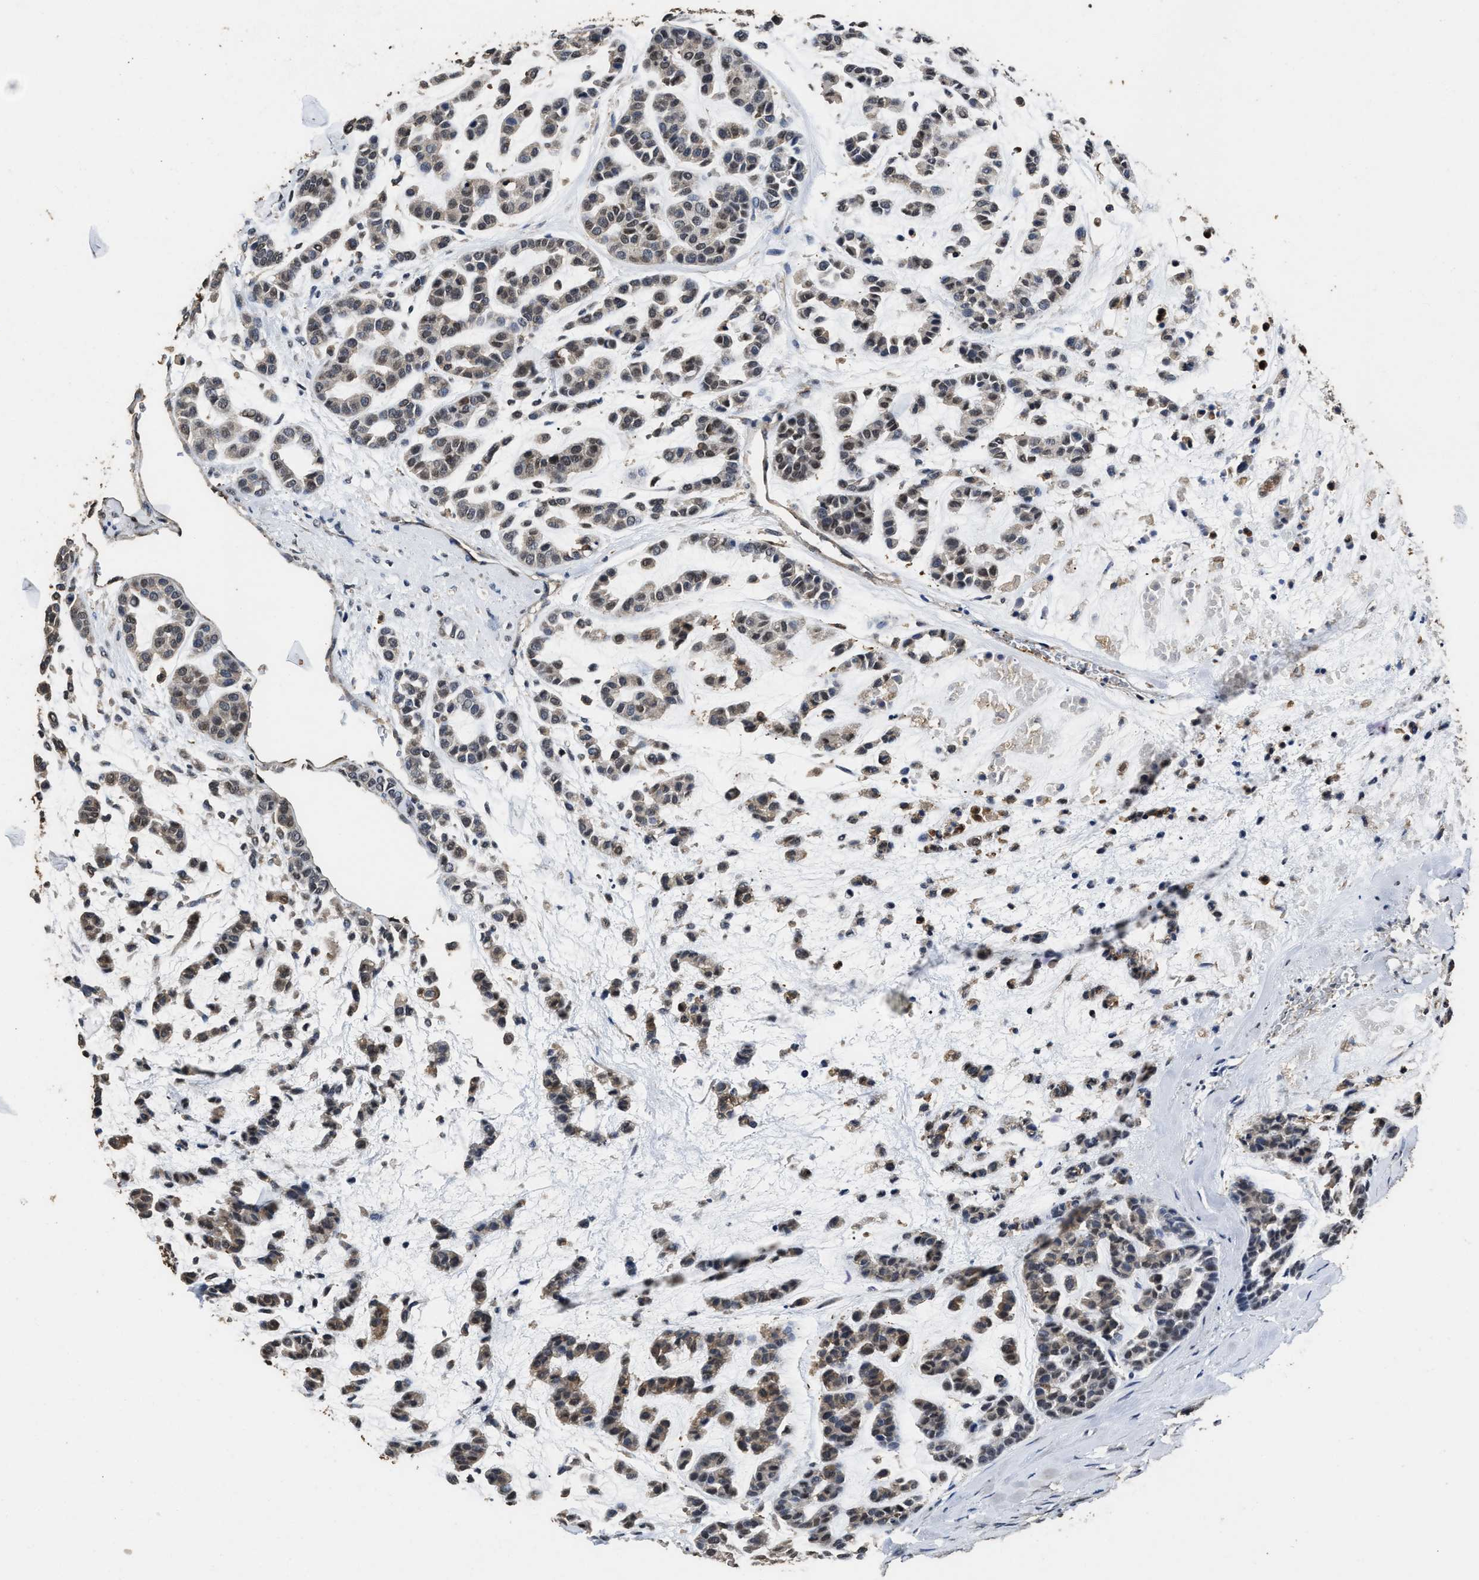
{"staining": {"intensity": "weak", "quantity": ">75%", "location": "cytoplasmic/membranous,nuclear"}, "tissue": "head and neck cancer", "cell_type": "Tumor cells", "image_type": "cancer", "snomed": [{"axis": "morphology", "description": "Adenocarcinoma, NOS"}, {"axis": "morphology", "description": "Adenoma, NOS"}, {"axis": "topography", "description": "Head-Neck"}], "caption": "The image demonstrates a brown stain indicating the presence of a protein in the cytoplasmic/membranous and nuclear of tumor cells in adenocarcinoma (head and neck). The protein is stained brown, and the nuclei are stained in blue (DAB (3,3'-diaminobenzidine) IHC with brightfield microscopy, high magnification).", "gene": "YWHAE", "patient": {"sex": "female", "age": 55}}